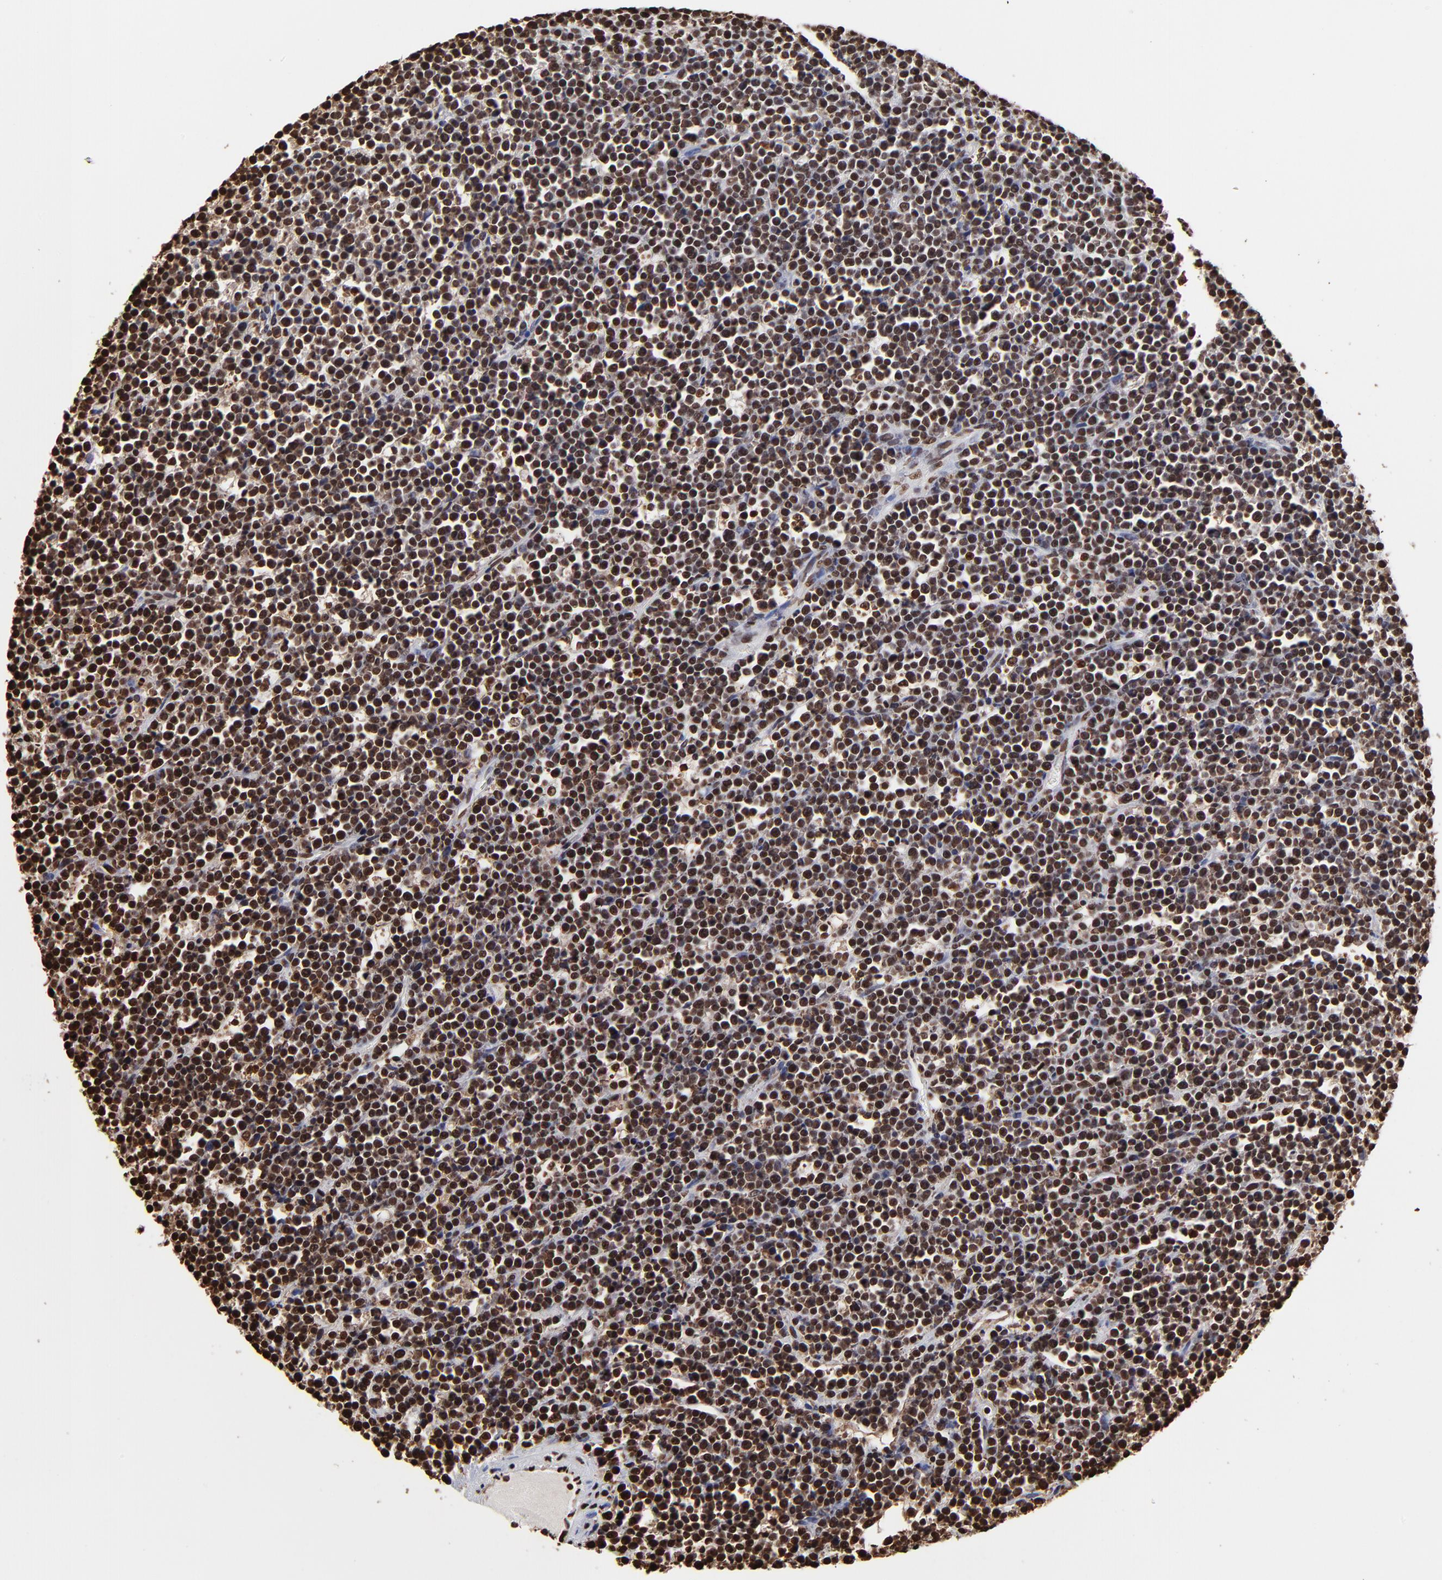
{"staining": {"intensity": "strong", "quantity": ">75%", "location": "nuclear"}, "tissue": "lymphoma", "cell_type": "Tumor cells", "image_type": "cancer", "snomed": [{"axis": "morphology", "description": "Malignant lymphoma, non-Hodgkin's type, High grade"}, {"axis": "topography", "description": "Ovary"}], "caption": "Tumor cells display high levels of strong nuclear positivity in approximately >75% of cells in lymphoma. The staining is performed using DAB (3,3'-diaminobenzidine) brown chromogen to label protein expression. The nuclei are counter-stained blue using hematoxylin.", "gene": "ZNF544", "patient": {"sex": "female", "age": 56}}